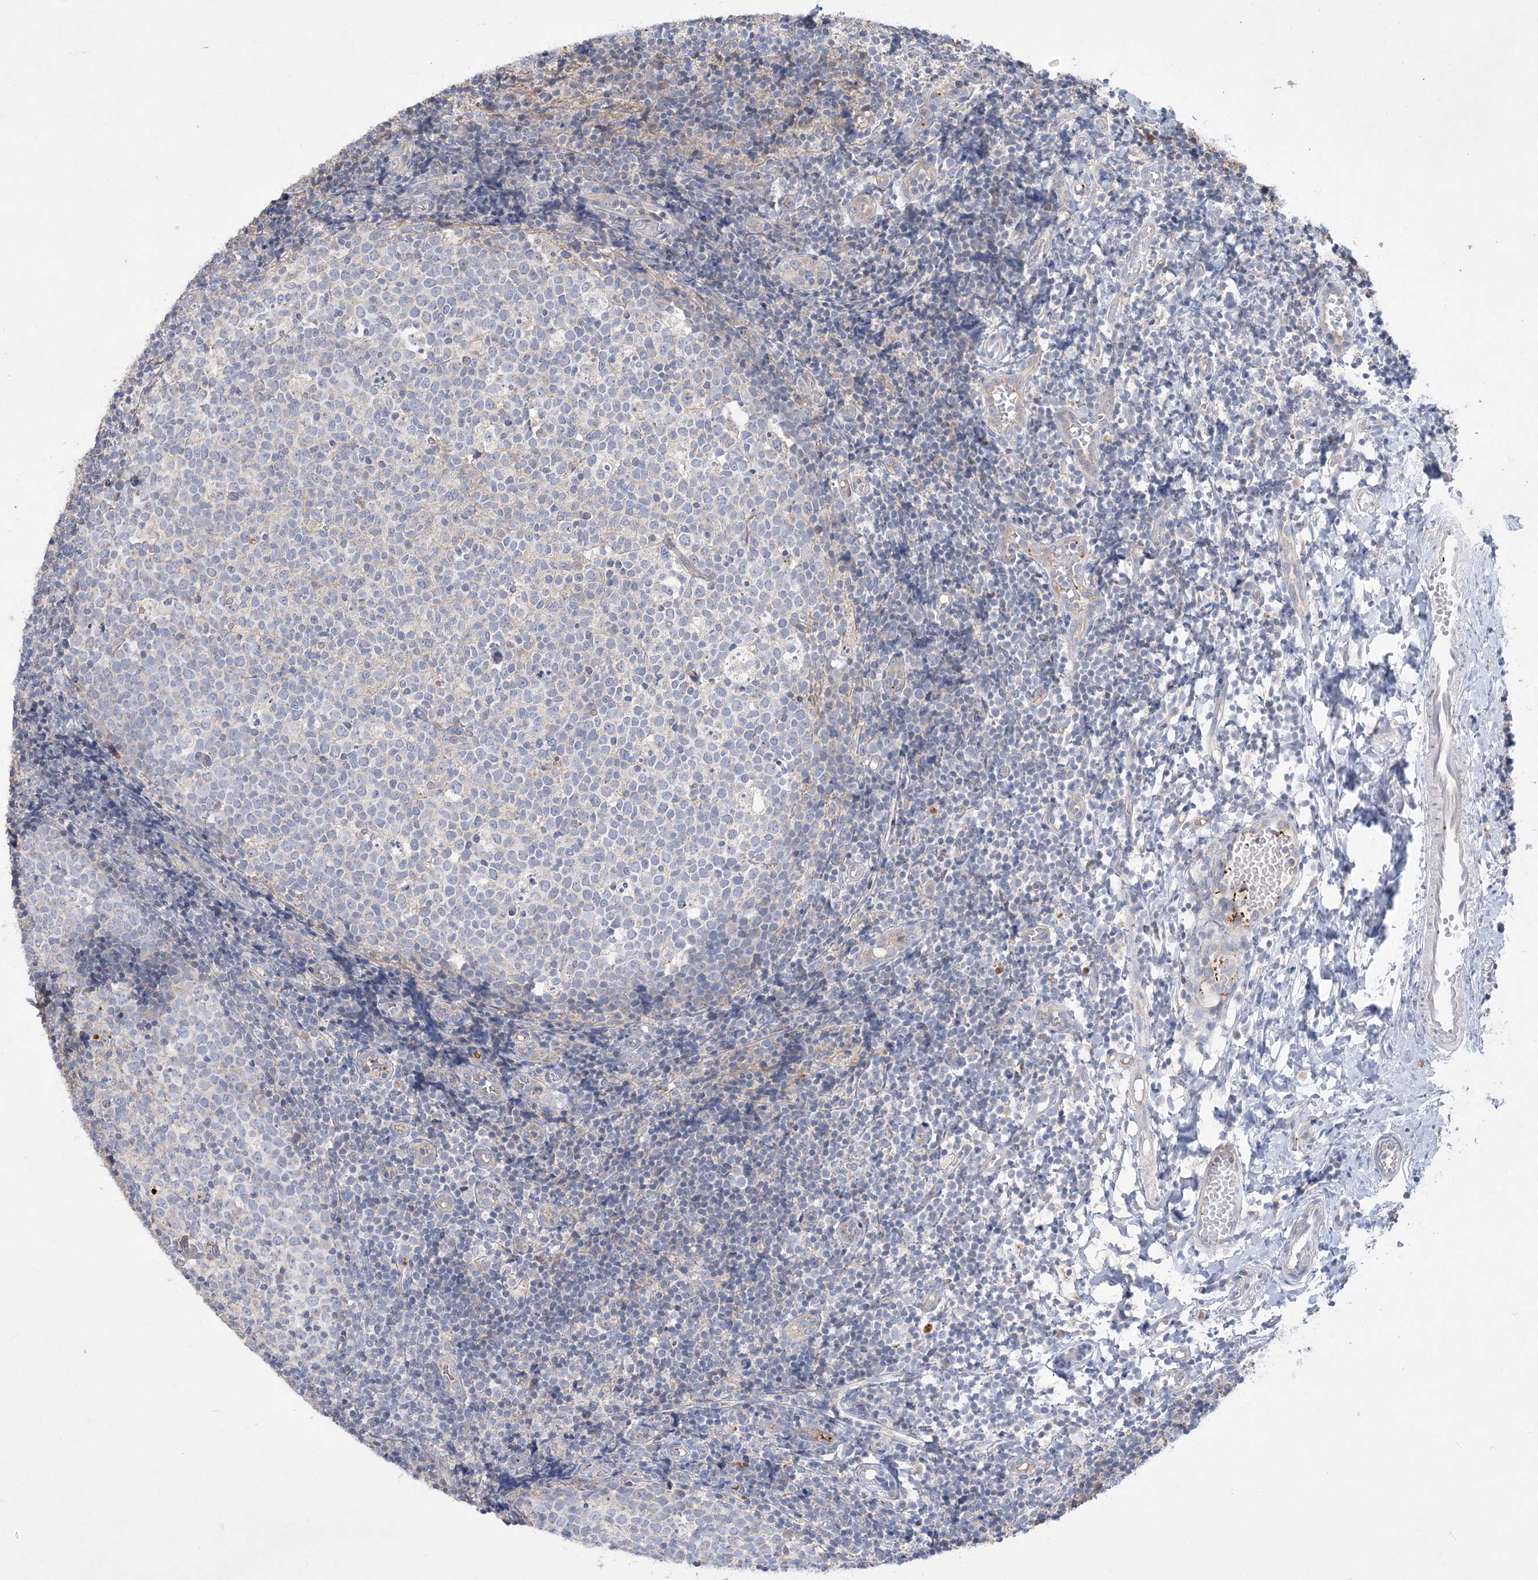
{"staining": {"intensity": "negative", "quantity": "none", "location": "none"}, "tissue": "tonsil", "cell_type": "Germinal center cells", "image_type": "normal", "snomed": [{"axis": "morphology", "description": "Normal tissue, NOS"}, {"axis": "topography", "description": "Tonsil"}], "caption": "Germinal center cells show no significant protein staining in normal tonsil. Nuclei are stained in blue.", "gene": "ADCK2", "patient": {"sex": "female", "age": 19}}